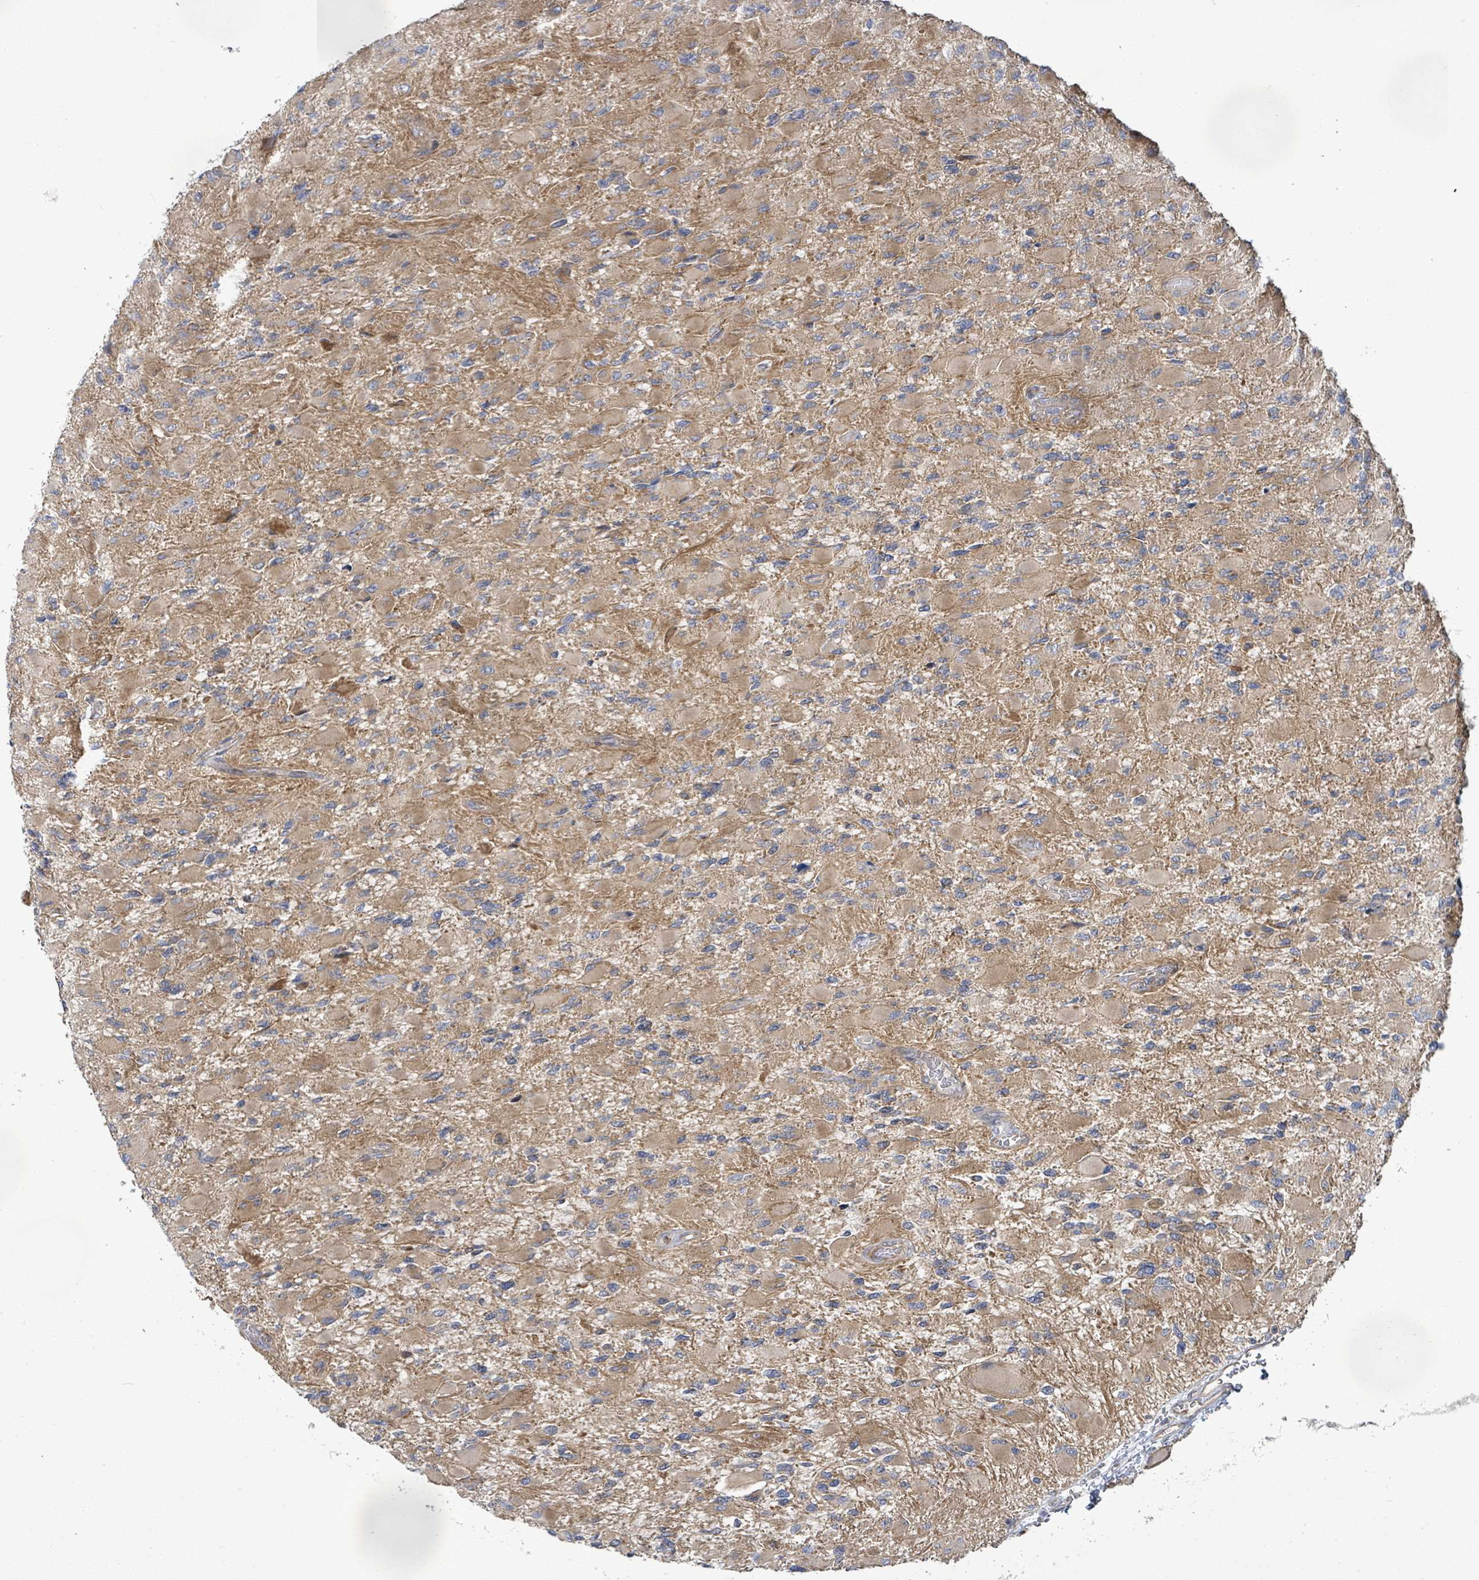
{"staining": {"intensity": "moderate", "quantity": "25%-75%", "location": "cytoplasmic/membranous"}, "tissue": "glioma", "cell_type": "Tumor cells", "image_type": "cancer", "snomed": [{"axis": "morphology", "description": "Glioma, malignant, High grade"}, {"axis": "topography", "description": "Cerebral cortex"}], "caption": "The image demonstrates staining of malignant glioma (high-grade), revealing moderate cytoplasmic/membranous protein expression (brown color) within tumor cells. (Stains: DAB in brown, nuclei in blue, Microscopy: brightfield microscopy at high magnification).", "gene": "KBTBD11", "patient": {"sex": "female", "age": 36}}